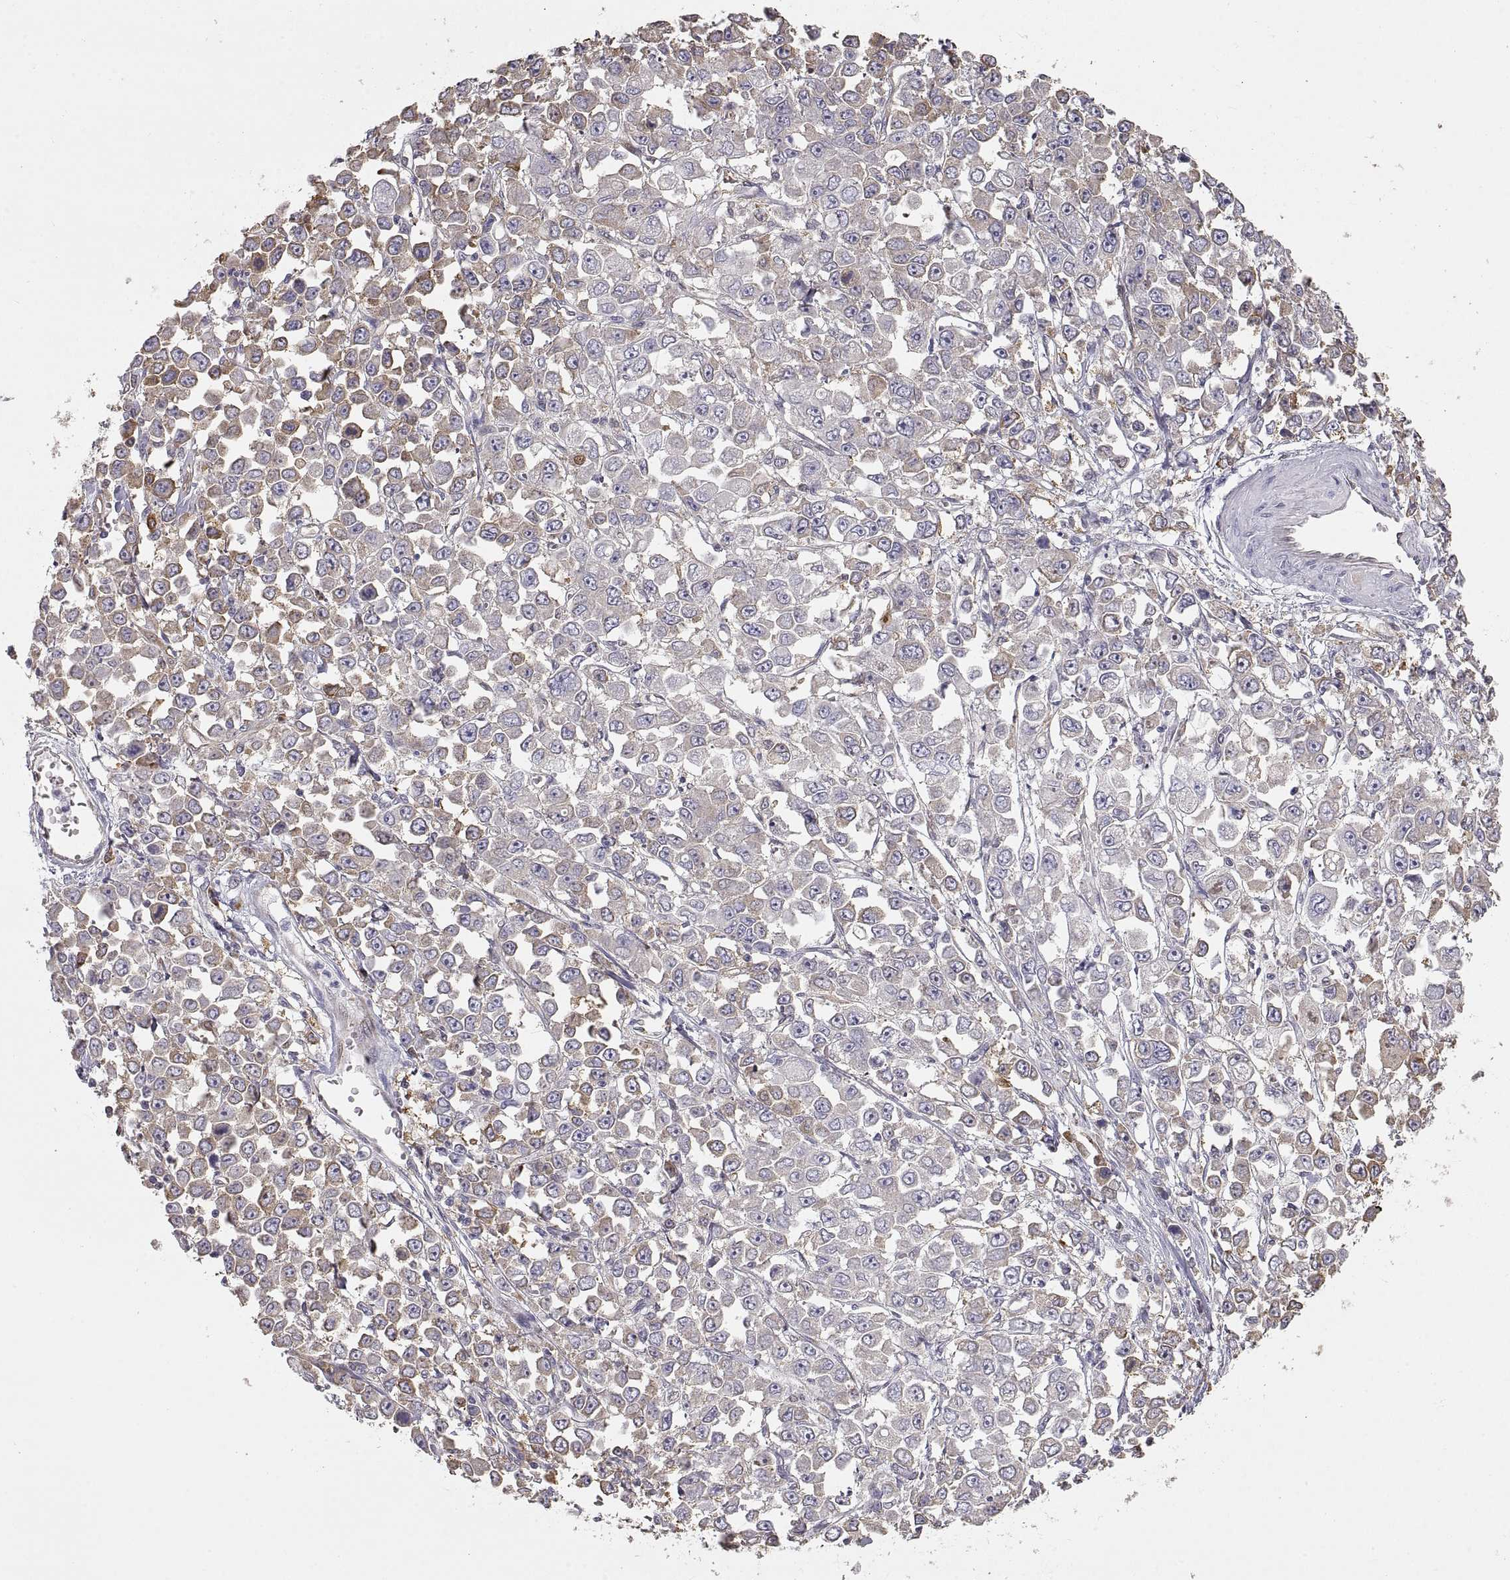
{"staining": {"intensity": "moderate", "quantity": "25%-75%", "location": "cytoplasmic/membranous"}, "tissue": "stomach cancer", "cell_type": "Tumor cells", "image_type": "cancer", "snomed": [{"axis": "morphology", "description": "Adenocarcinoma, NOS"}, {"axis": "topography", "description": "Stomach, upper"}], "caption": "Brown immunohistochemical staining in stomach cancer (adenocarcinoma) exhibits moderate cytoplasmic/membranous expression in approximately 25%-75% of tumor cells.", "gene": "HSP90AB1", "patient": {"sex": "male", "age": 70}}